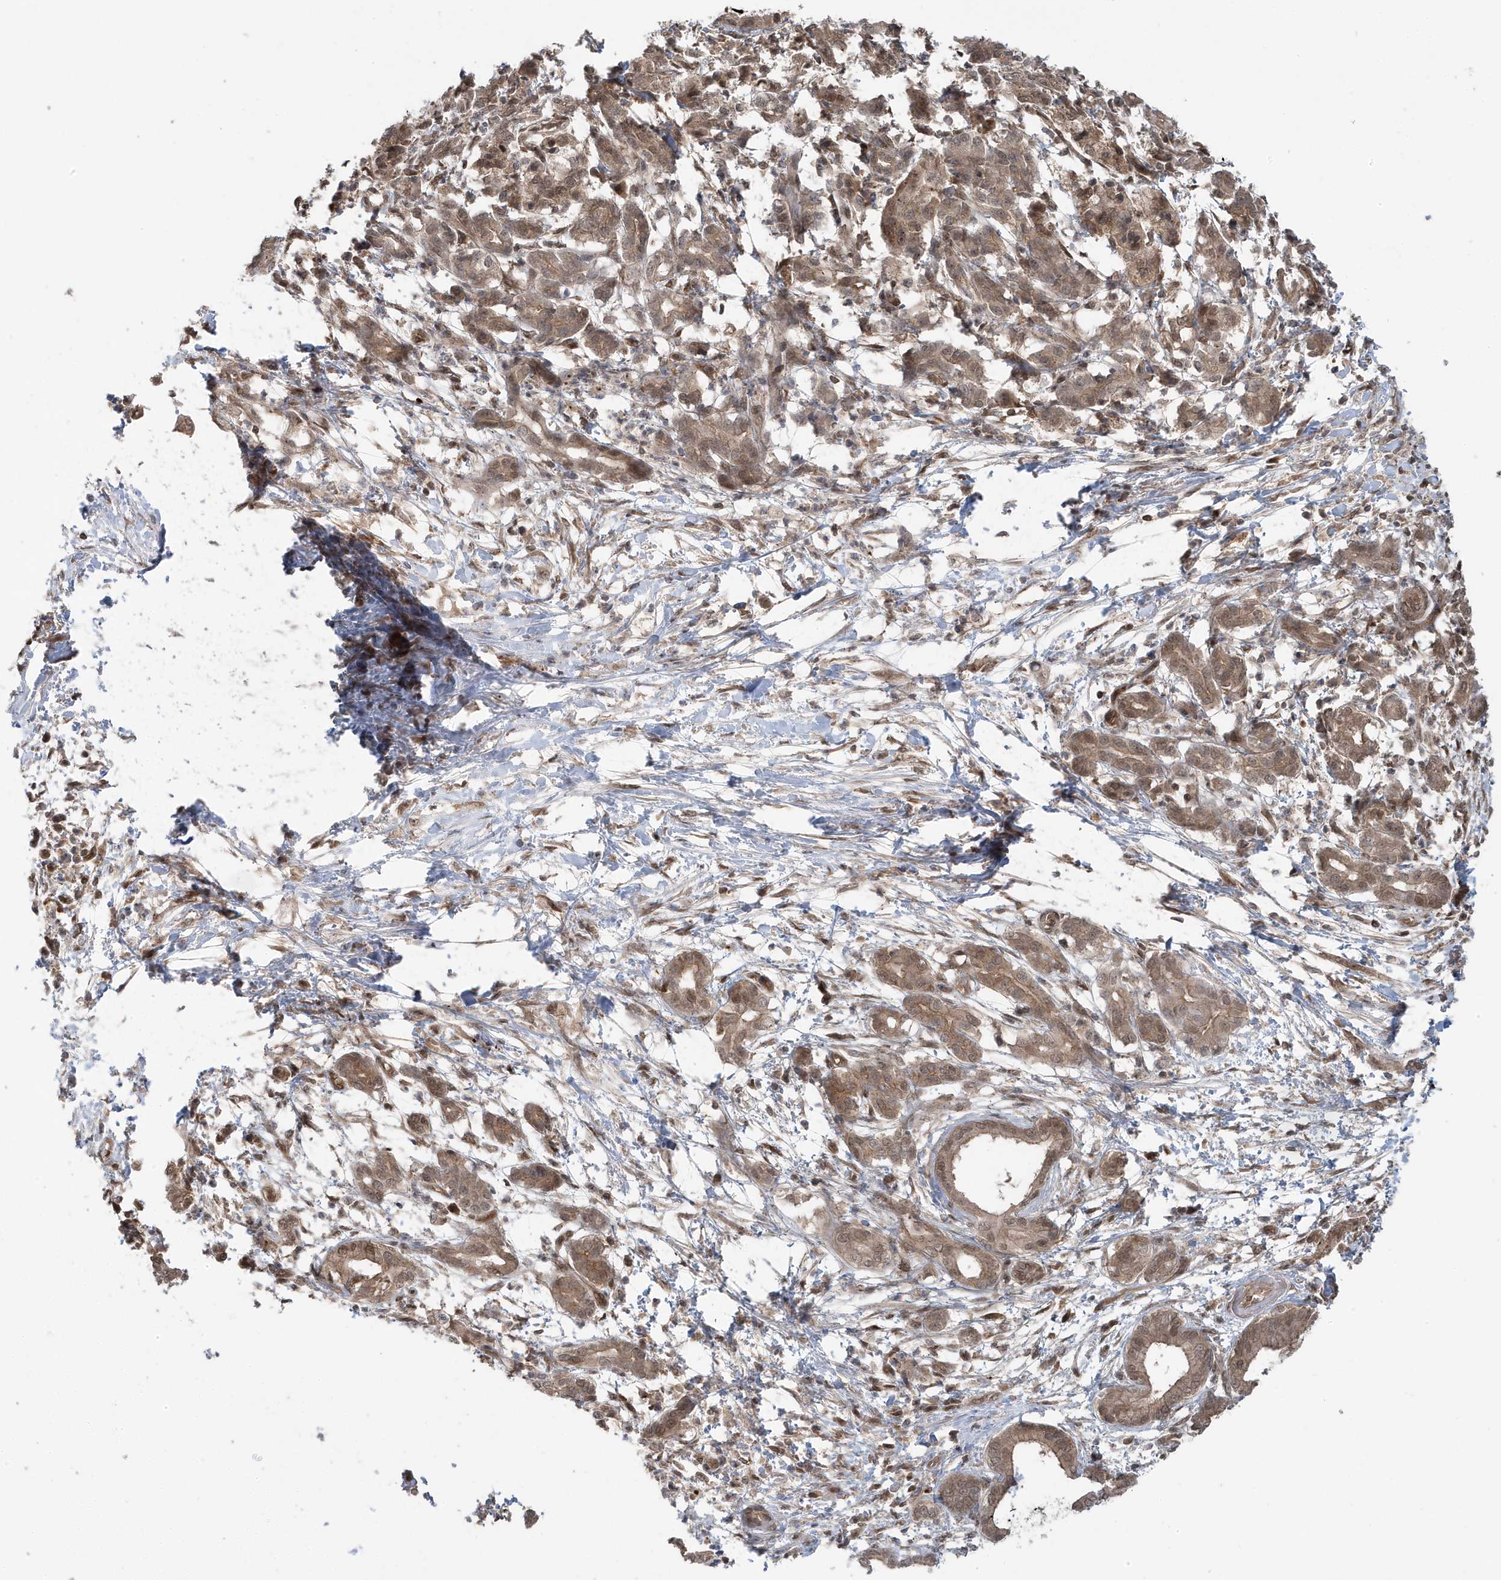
{"staining": {"intensity": "moderate", "quantity": ">75%", "location": "cytoplasmic/membranous"}, "tissue": "pancreatic cancer", "cell_type": "Tumor cells", "image_type": "cancer", "snomed": [{"axis": "morphology", "description": "Adenocarcinoma, NOS"}, {"axis": "topography", "description": "Pancreas"}], "caption": "Moderate cytoplasmic/membranous protein staining is identified in about >75% of tumor cells in pancreatic cancer.", "gene": "MAPK1IP1L", "patient": {"sex": "female", "age": 55}}